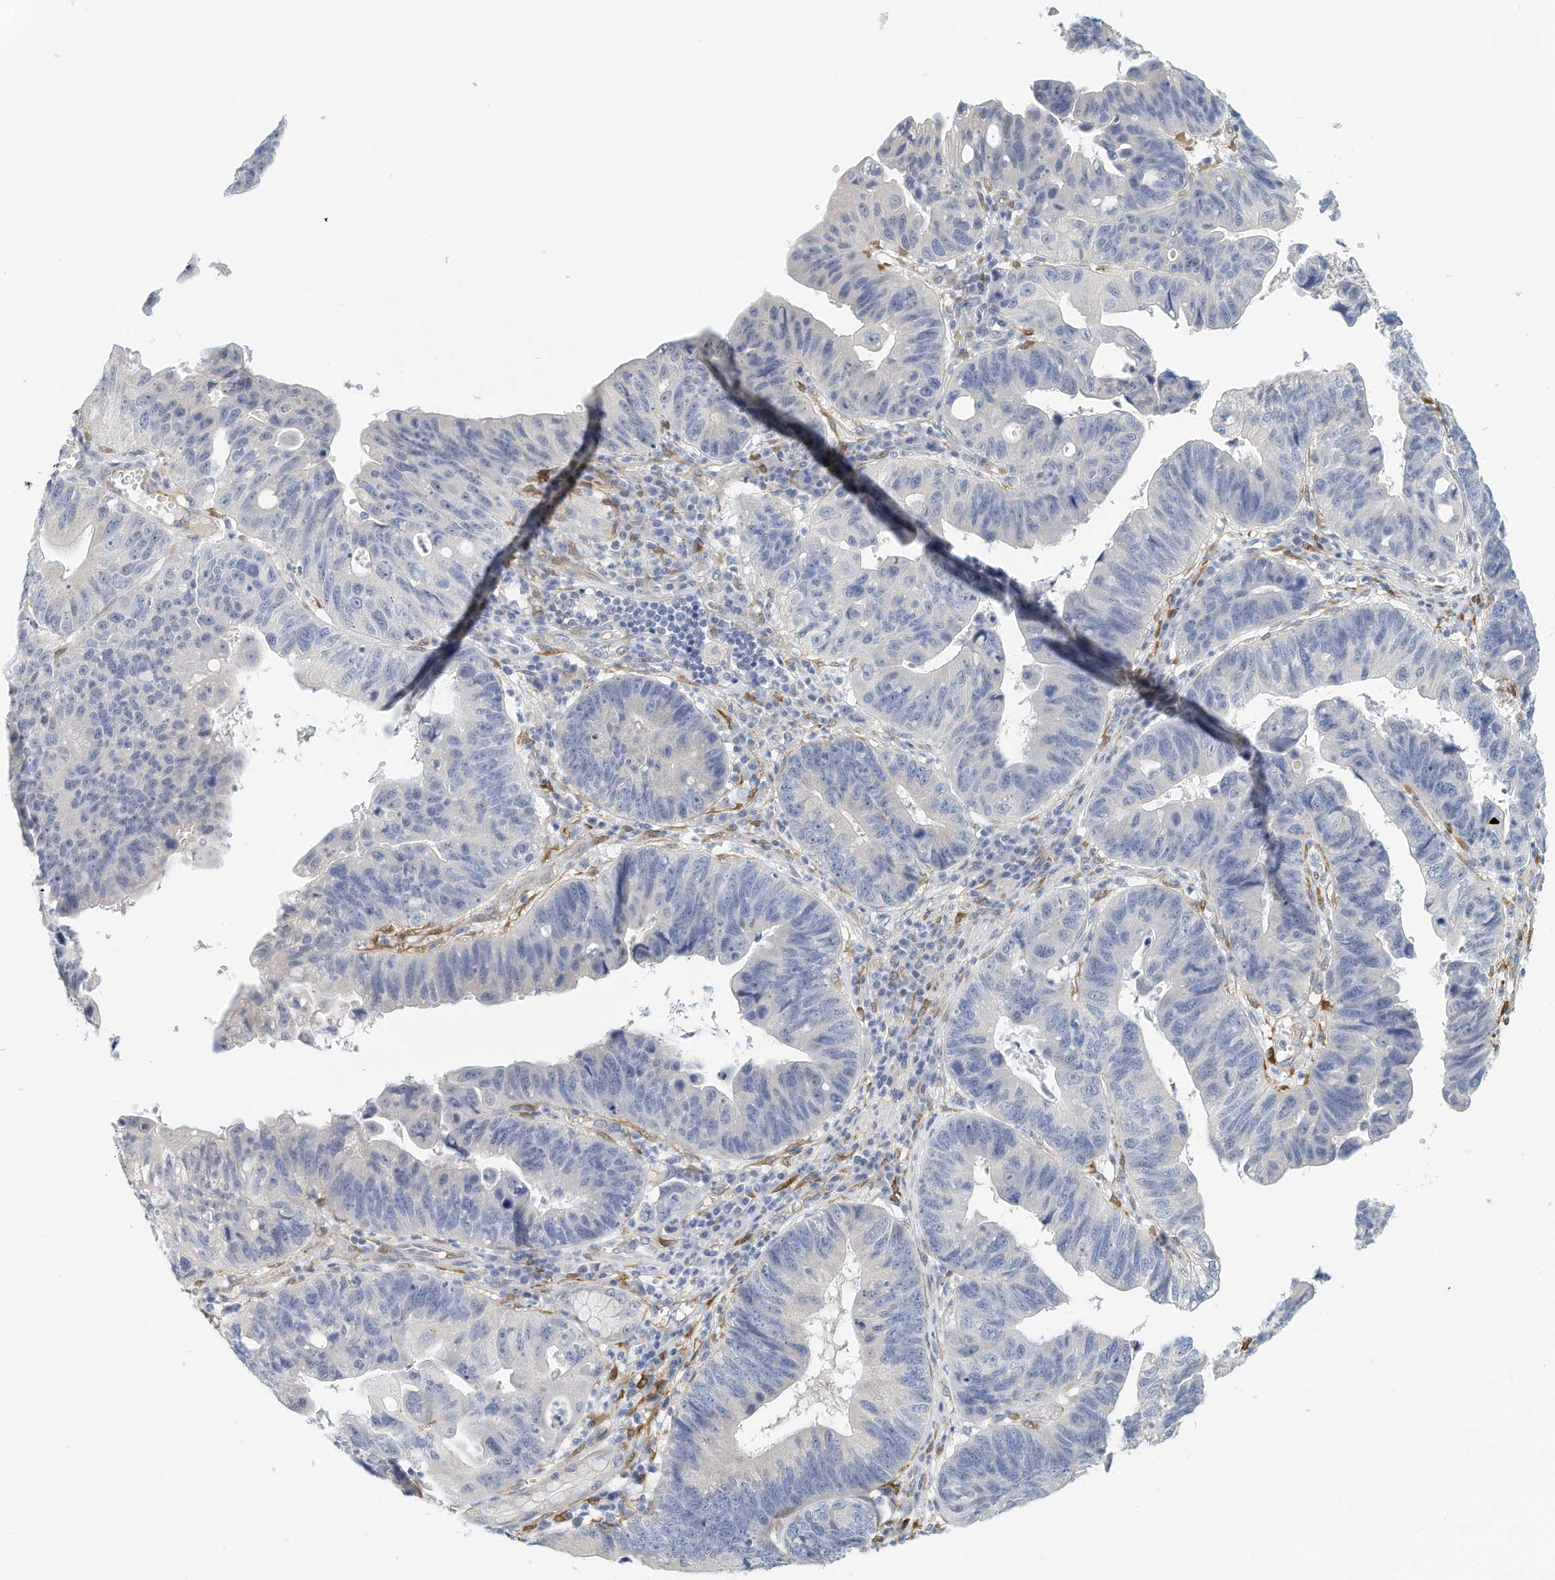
{"staining": {"intensity": "negative", "quantity": "none", "location": "none"}, "tissue": "stomach cancer", "cell_type": "Tumor cells", "image_type": "cancer", "snomed": [{"axis": "morphology", "description": "Adenocarcinoma, NOS"}, {"axis": "topography", "description": "Stomach"}], "caption": "Immunohistochemistry (IHC) of adenocarcinoma (stomach) exhibits no positivity in tumor cells.", "gene": "ARHGAP28", "patient": {"sex": "male", "age": 59}}